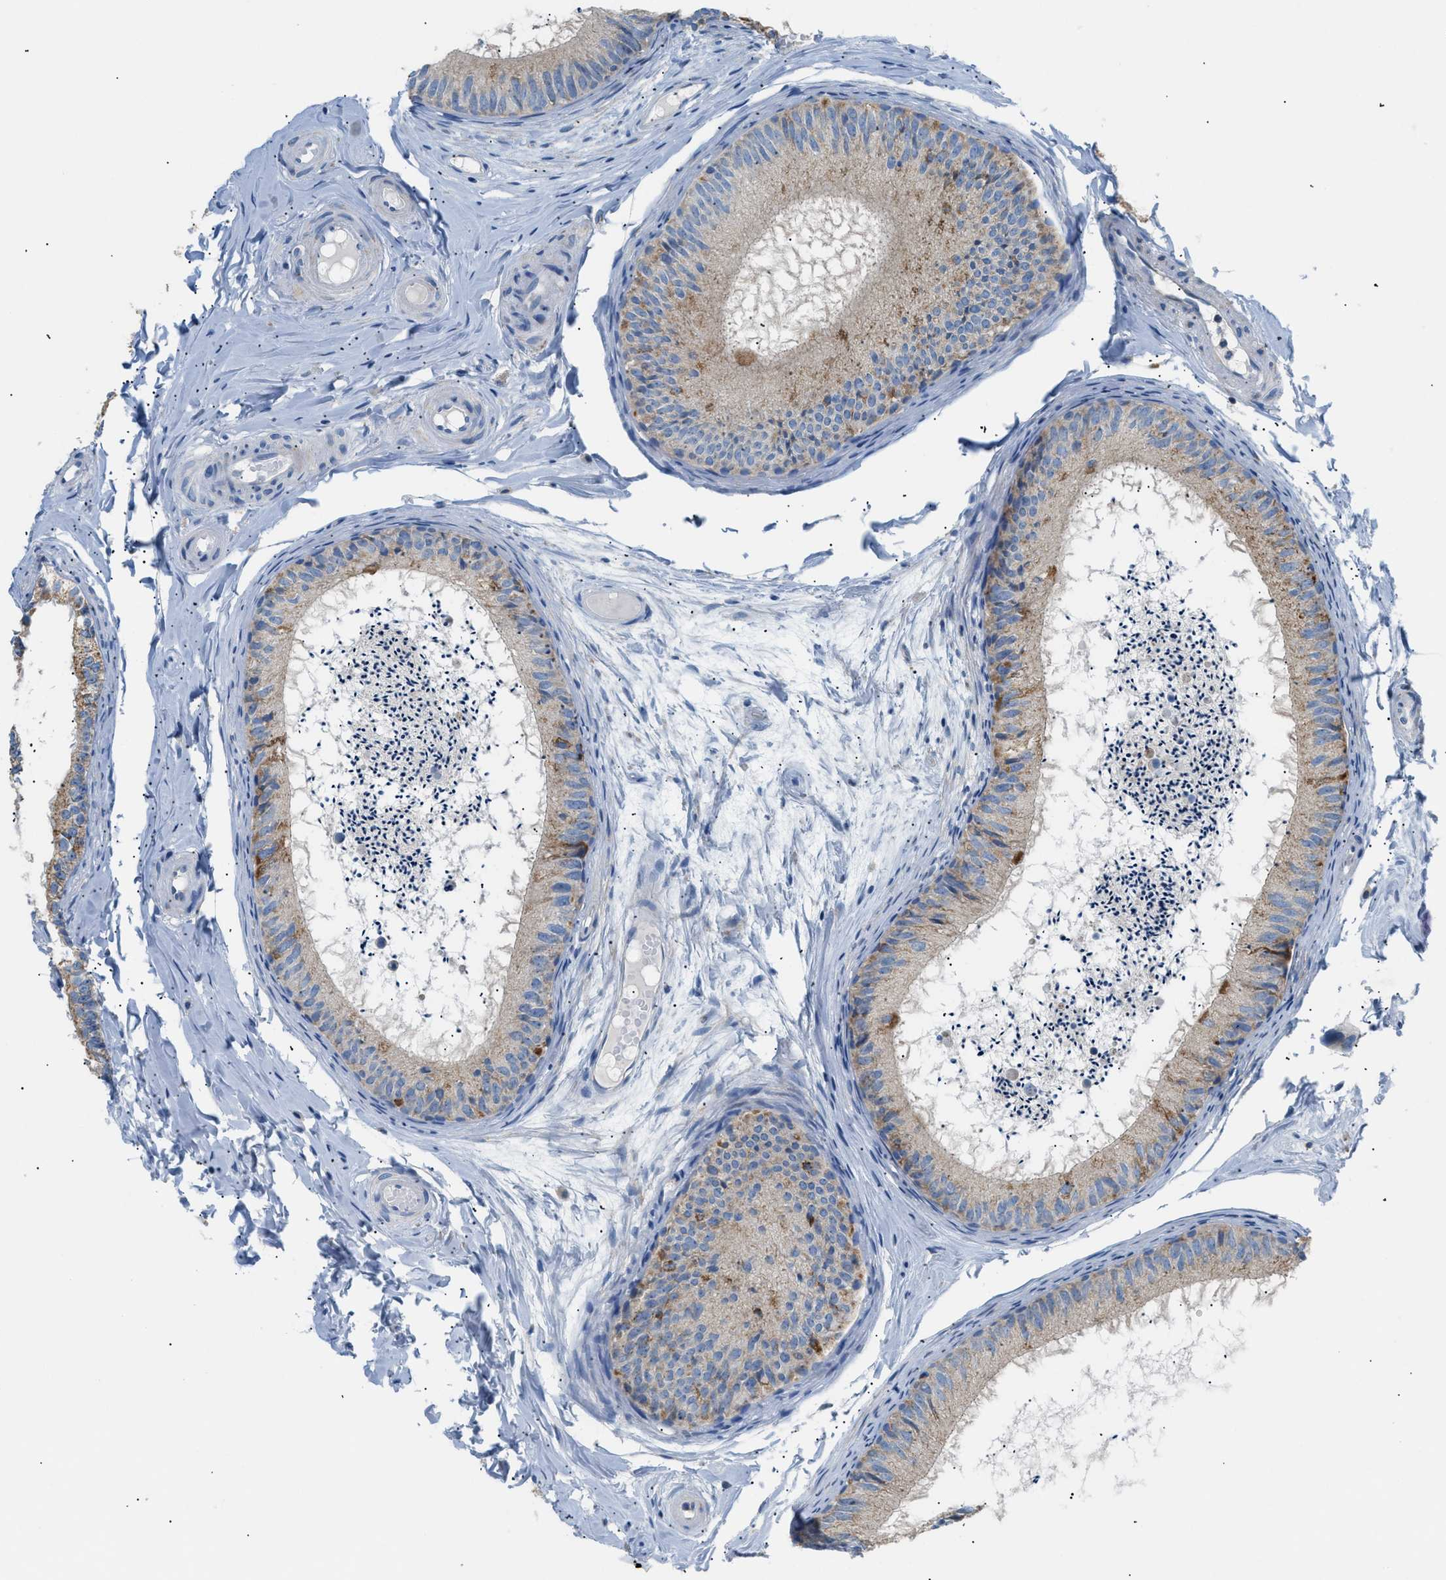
{"staining": {"intensity": "moderate", "quantity": "<25%", "location": "cytoplasmic/membranous"}, "tissue": "epididymis", "cell_type": "Glandular cells", "image_type": "normal", "snomed": [{"axis": "morphology", "description": "Normal tissue, NOS"}, {"axis": "topography", "description": "Epididymis"}], "caption": "There is low levels of moderate cytoplasmic/membranous expression in glandular cells of unremarkable epididymis, as demonstrated by immunohistochemical staining (brown color).", "gene": "ILDR1", "patient": {"sex": "male", "age": 46}}